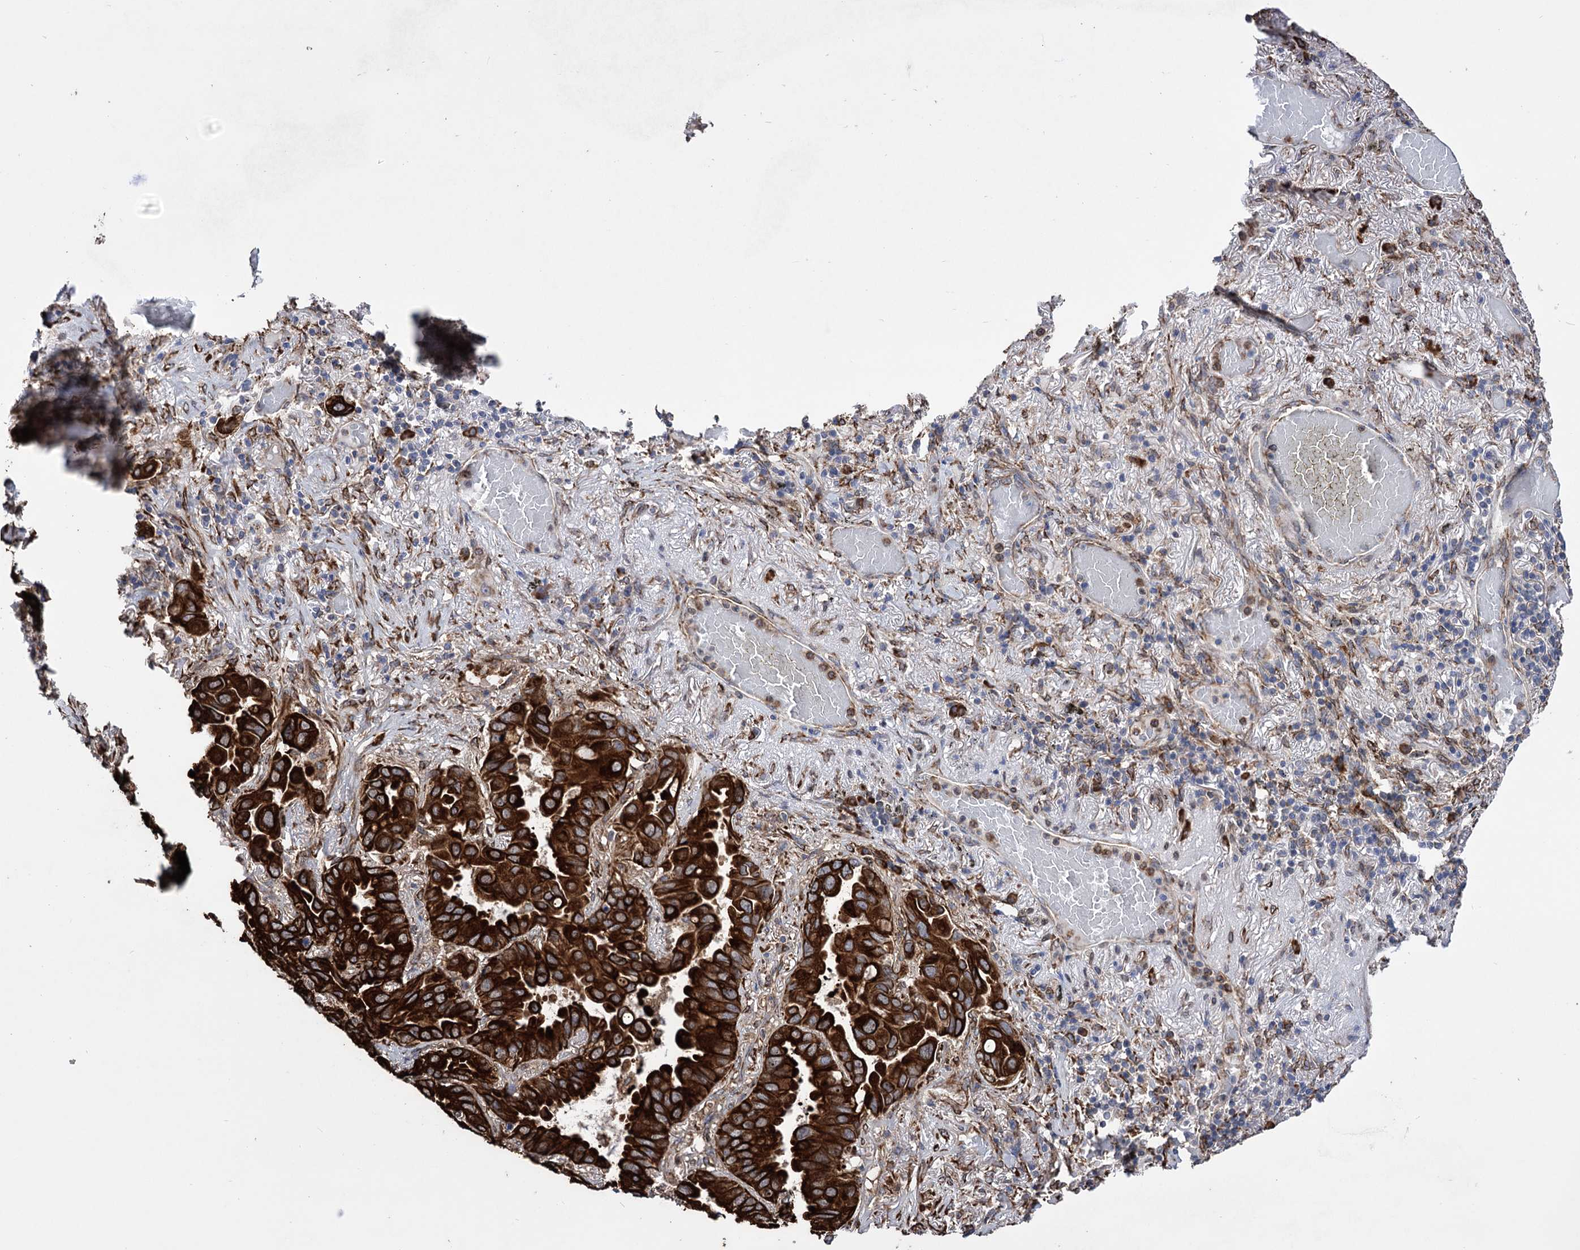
{"staining": {"intensity": "strong", "quantity": ">75%", "location": "cytoplasmic/membranous"}, "tissue": "lung cancer", "cell_type": "Tumor cells", "image_type": "cancer", "snomed": [{"axis": "morphology", "description": "Adenocarcinoma, NOS"}, {"axis": "topography", "description": "Lung"}], "caption": "A histopathology image showing strong cytoplasmic/membranous staining in approximately >75% of tumor cells in lung adenocarcinoma, as visualized by brown immunohistochemical staining.", "gene": "CDAN1", "patient": {"sex": "male", "age": 64}}